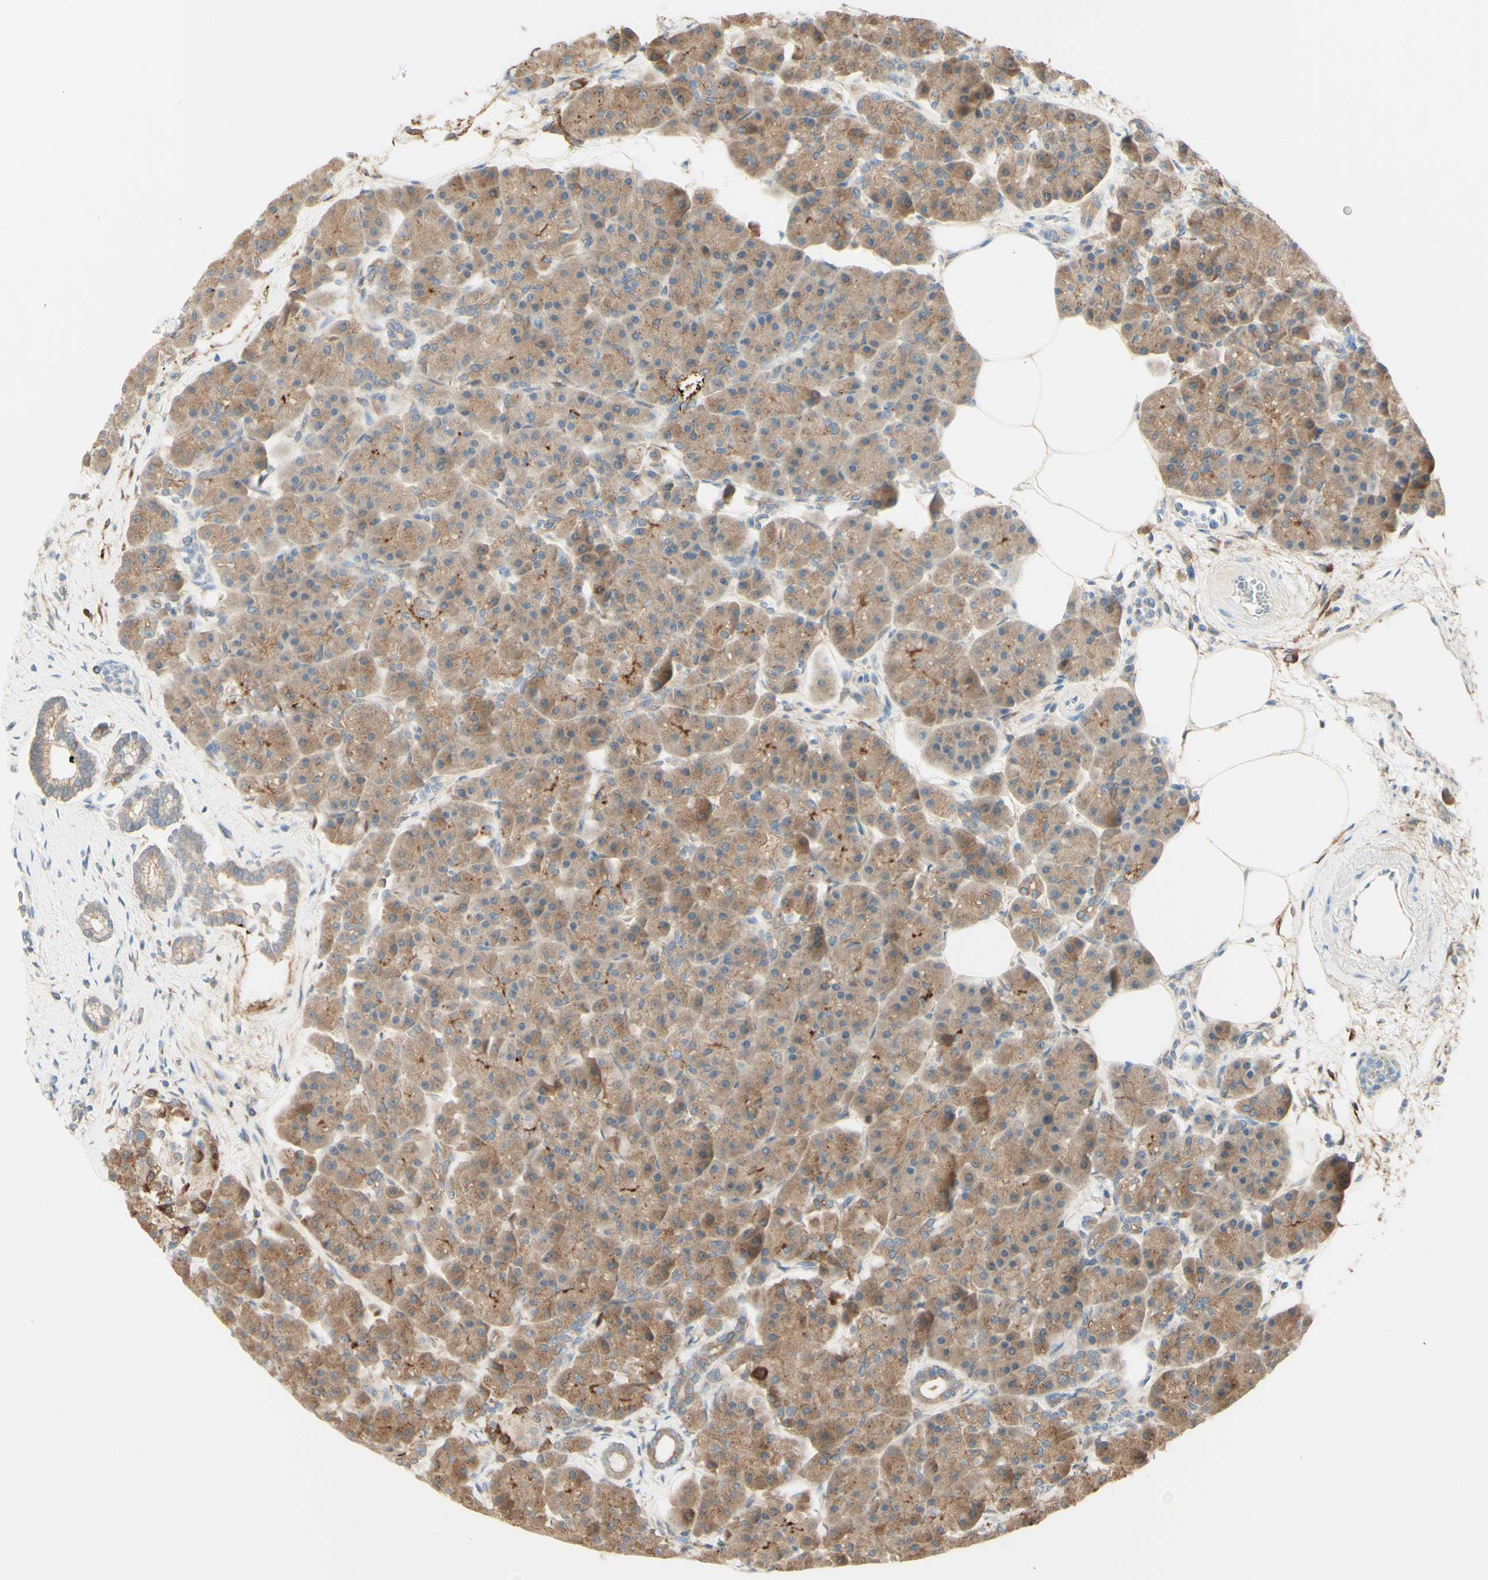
{"staining": {"intensity": "moderate", "quantity": ">75%", "location": "cytoplasmic/membranous"}, "tissue": "pancreas", "cell_type": "Exocrine glandular cells", "image_type": "normal", "snomed": [{"axis": "morphology", "description": "Normal tissue, NOS"}, {"axis": "topography", "description": "Pancreas"}], "caption": "IHC micrograph of benign pancreas: human pancreas stained using immunohistochemistry exhibits medium levels of moderate protein expression localized specifically in the cytoplasmic/membranous of exocrine glandular cells, appearing as a cytoplasmic/membranous brown color.", "gene": "MTM1", "patient": {"sex": "female", "age": 70}}